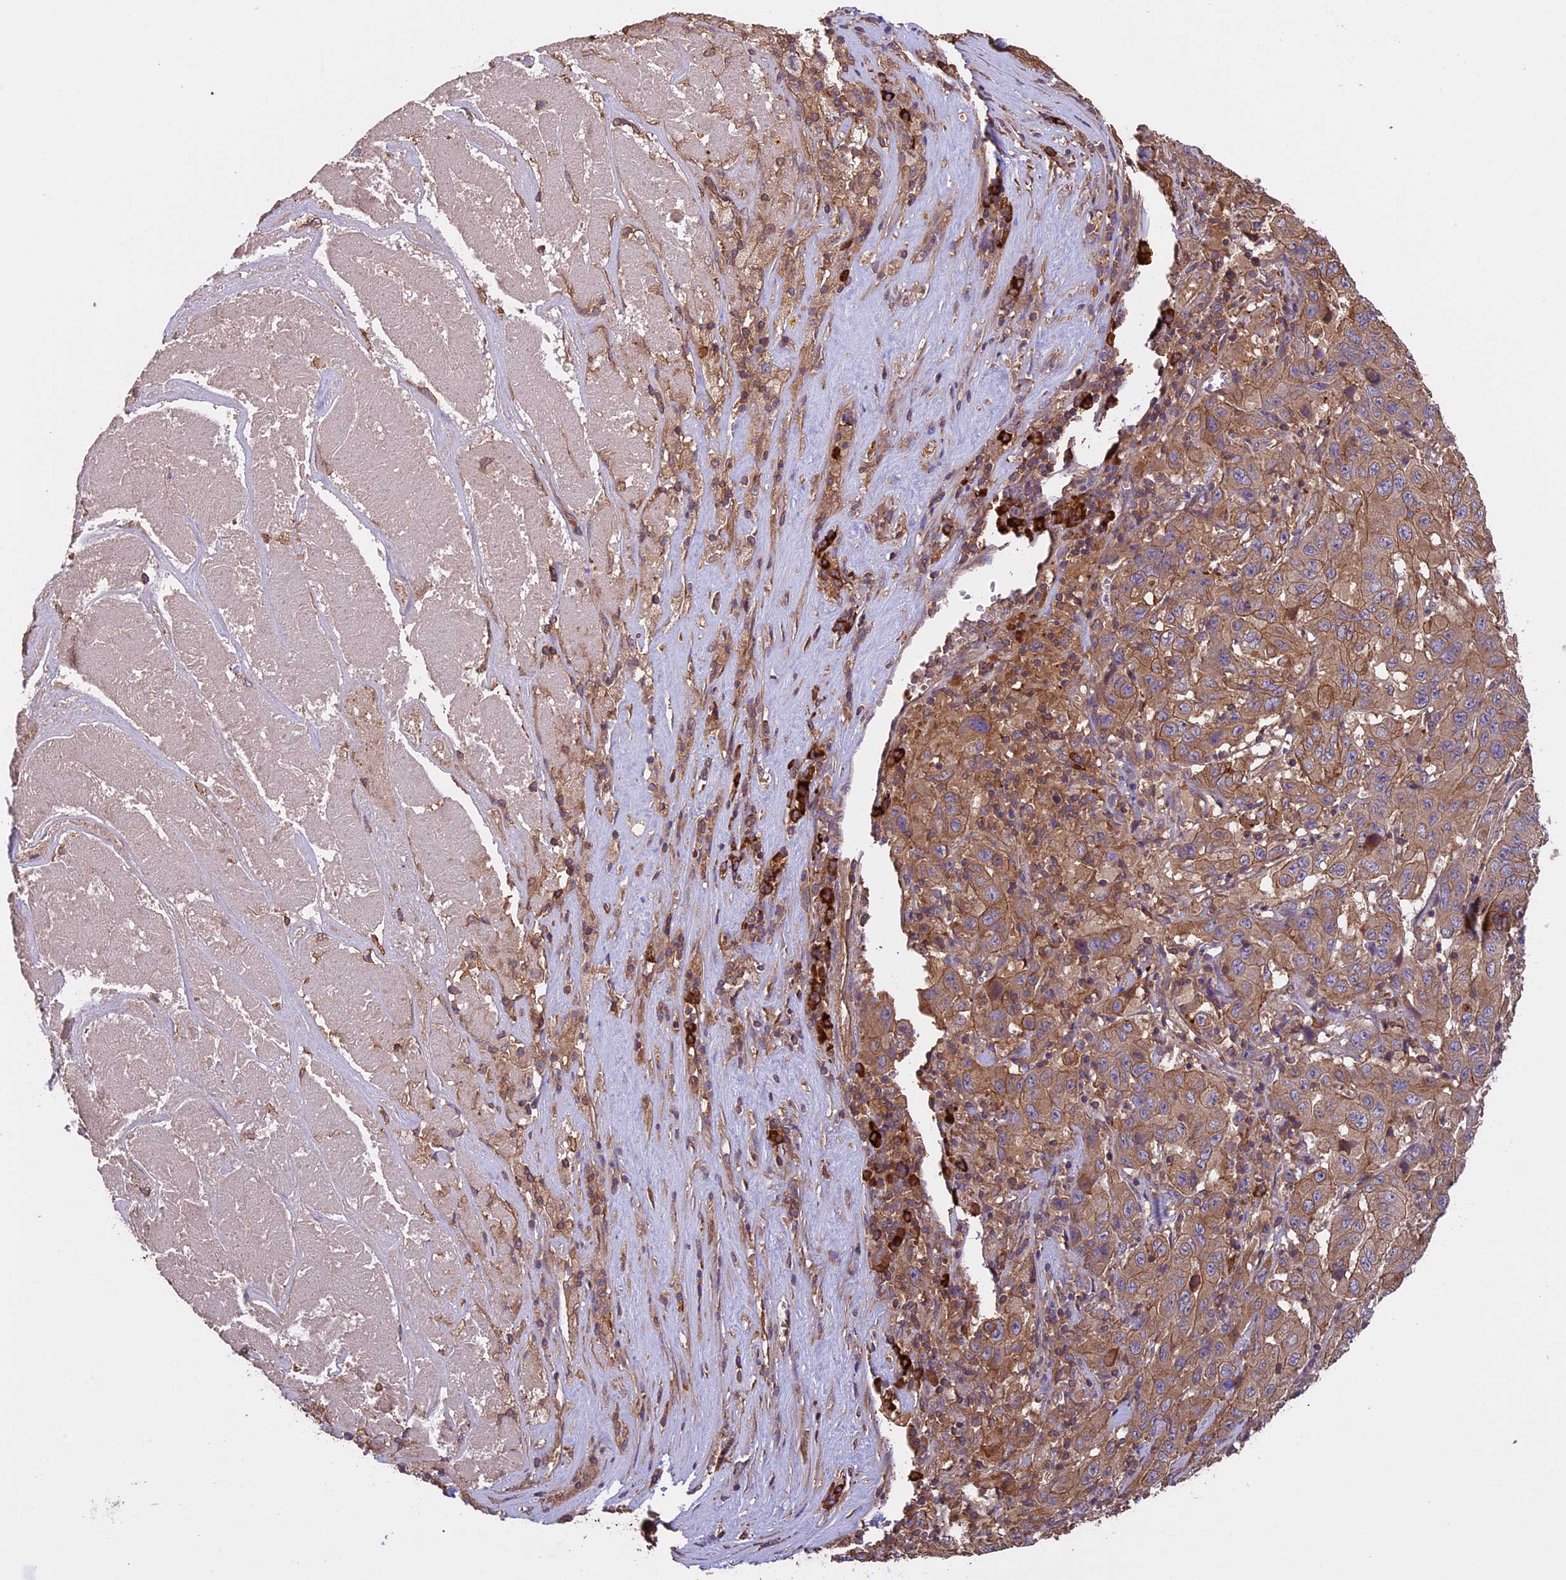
{"staining": {"intensity": "moderate", "quantity": ">75%", "location": "cytoplasmic/membranous"}, "tissue": "pancreatic cancer", "cell_type": "Tumor cells", "image_type": "cancer", "snomed": [{"axis": "morphology", "description": "Adenocarcinoma, NOS"}, {"axis": "topography", "description": "Pancreas"}], "caption": "A photomicrograph of pancreatic cancer (adenocarcinoma) stained for a protein demonstrates moderate cytoplasmic/membranous brown staining in tumor cells. (DAB = brown stain, brightfield microscopy at high magnification).", "gene": "GAS8", "patient": {"sex": "male", "age": 63}}